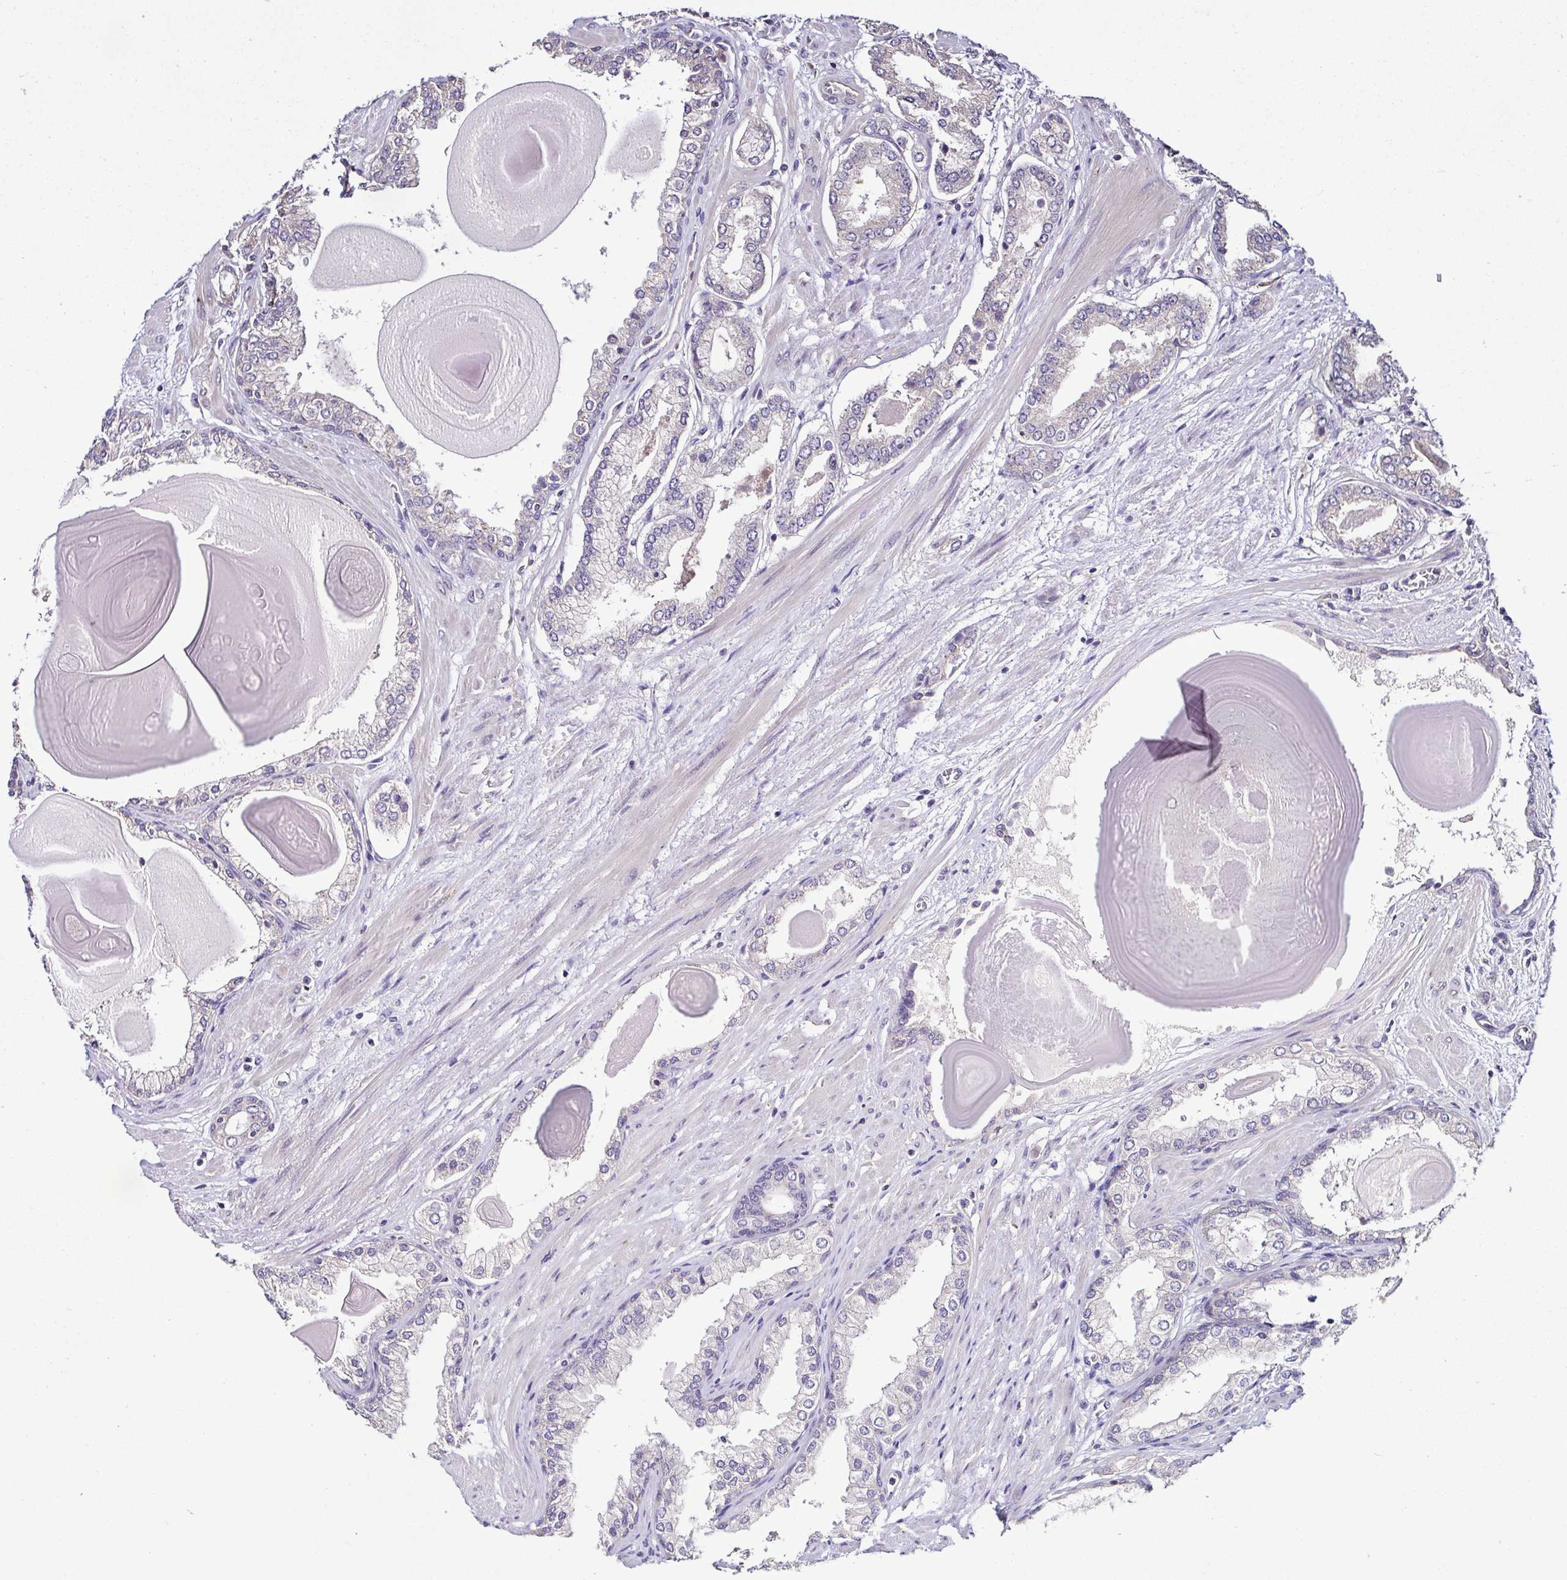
{"staining": {"intensity": "negative", "quantity": "none", "location": "none"}, "tissue": "prostate cancer", "cell_type": "Tumor cells", "image_type": "cancer", "snomed": [{"axis": "morphology", "description": "Adenocarcinoma, Low grade"}, {"axis": "topography", "description": "Prostate"}], "caption": "Tumor cells show no significant positivity in prostate cancer.", "gene": "LMOD2", "patient": {"sex": "male", "age": 64}}